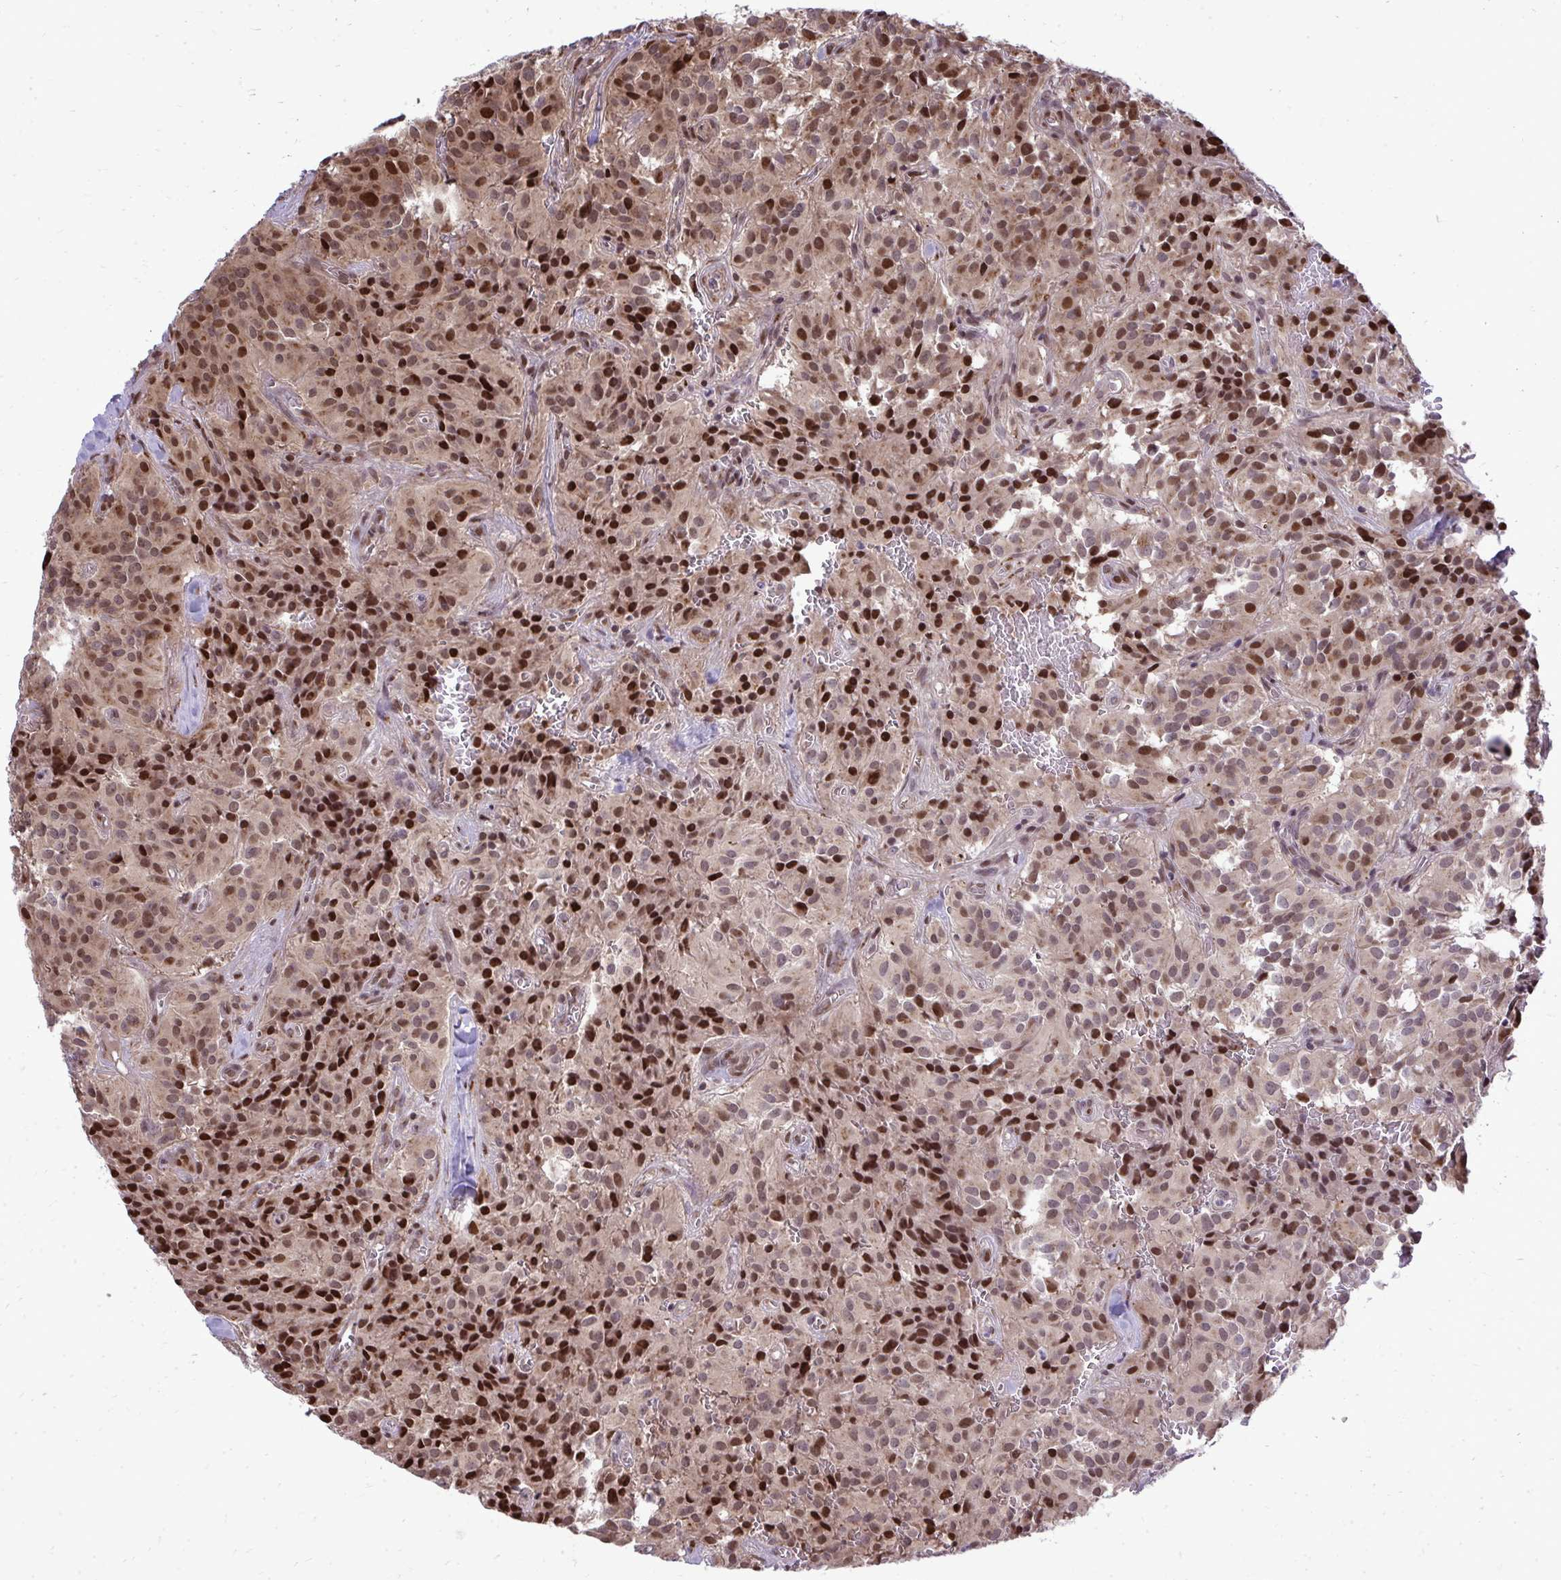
{"staining": {"intensity": "strong", "quantity": "25%-75%", "location": "nuclear"}, "tissue": "glioma", "cell_type": "Tumor cells", "image_type": "cancer", "snomed": [{"axis": "morphology", "description": "Glioma, malignant, Low grade"}, {"axis": "topography", "description": "Brain"}], "caption": "Low-grade glioma (malignant) tissue displays strong nuclear positivity in about 25%-75% of tumor cells Using DAB (brown) and hematoxylin (blue) stains, captured at high magnification using brightfield microscopy.", "gene": "PIGY", "patient": {"sex": "male", "age": 42}}